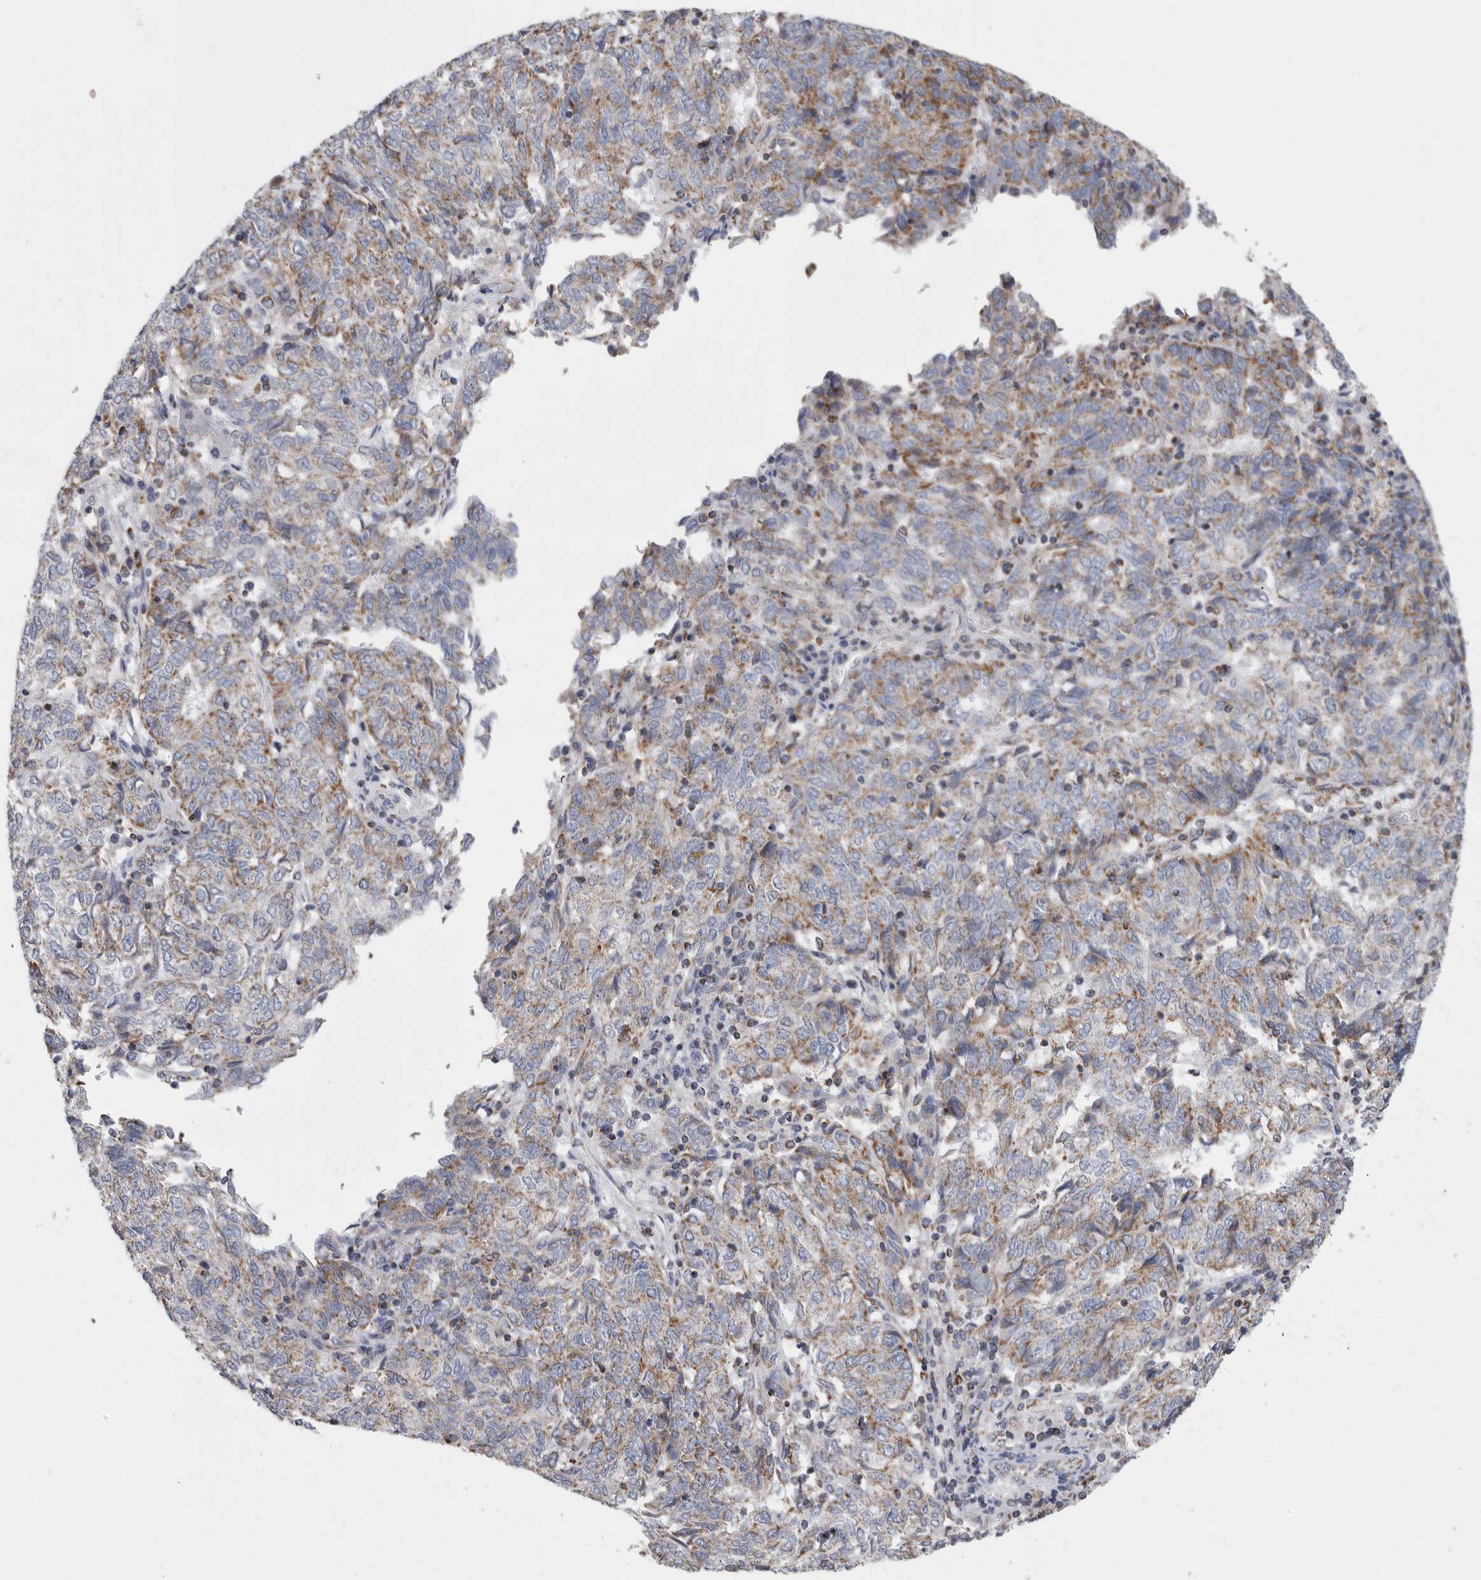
{"staining": {"intensity": "weak", "quantity": ">75%", "location": "cytoplasmic/membranous"}, "tissue": "endometrial cancer", "cell_type": "Tumor cells", "image_type": "cancer", "snomed": [{"axis": "morphology", "description": "Adenocarcinoma, NOS"}, {"axis": "topography", "description": "Endometrium"}], "caption": "Tumor cells exhibit weak cytoplasmic/membranous staining in approximately >75% of cells in endometrial cancer (adenocarcinoma).", "gene": "ETFA", "patient": {"sex": "female", "age": 80}}